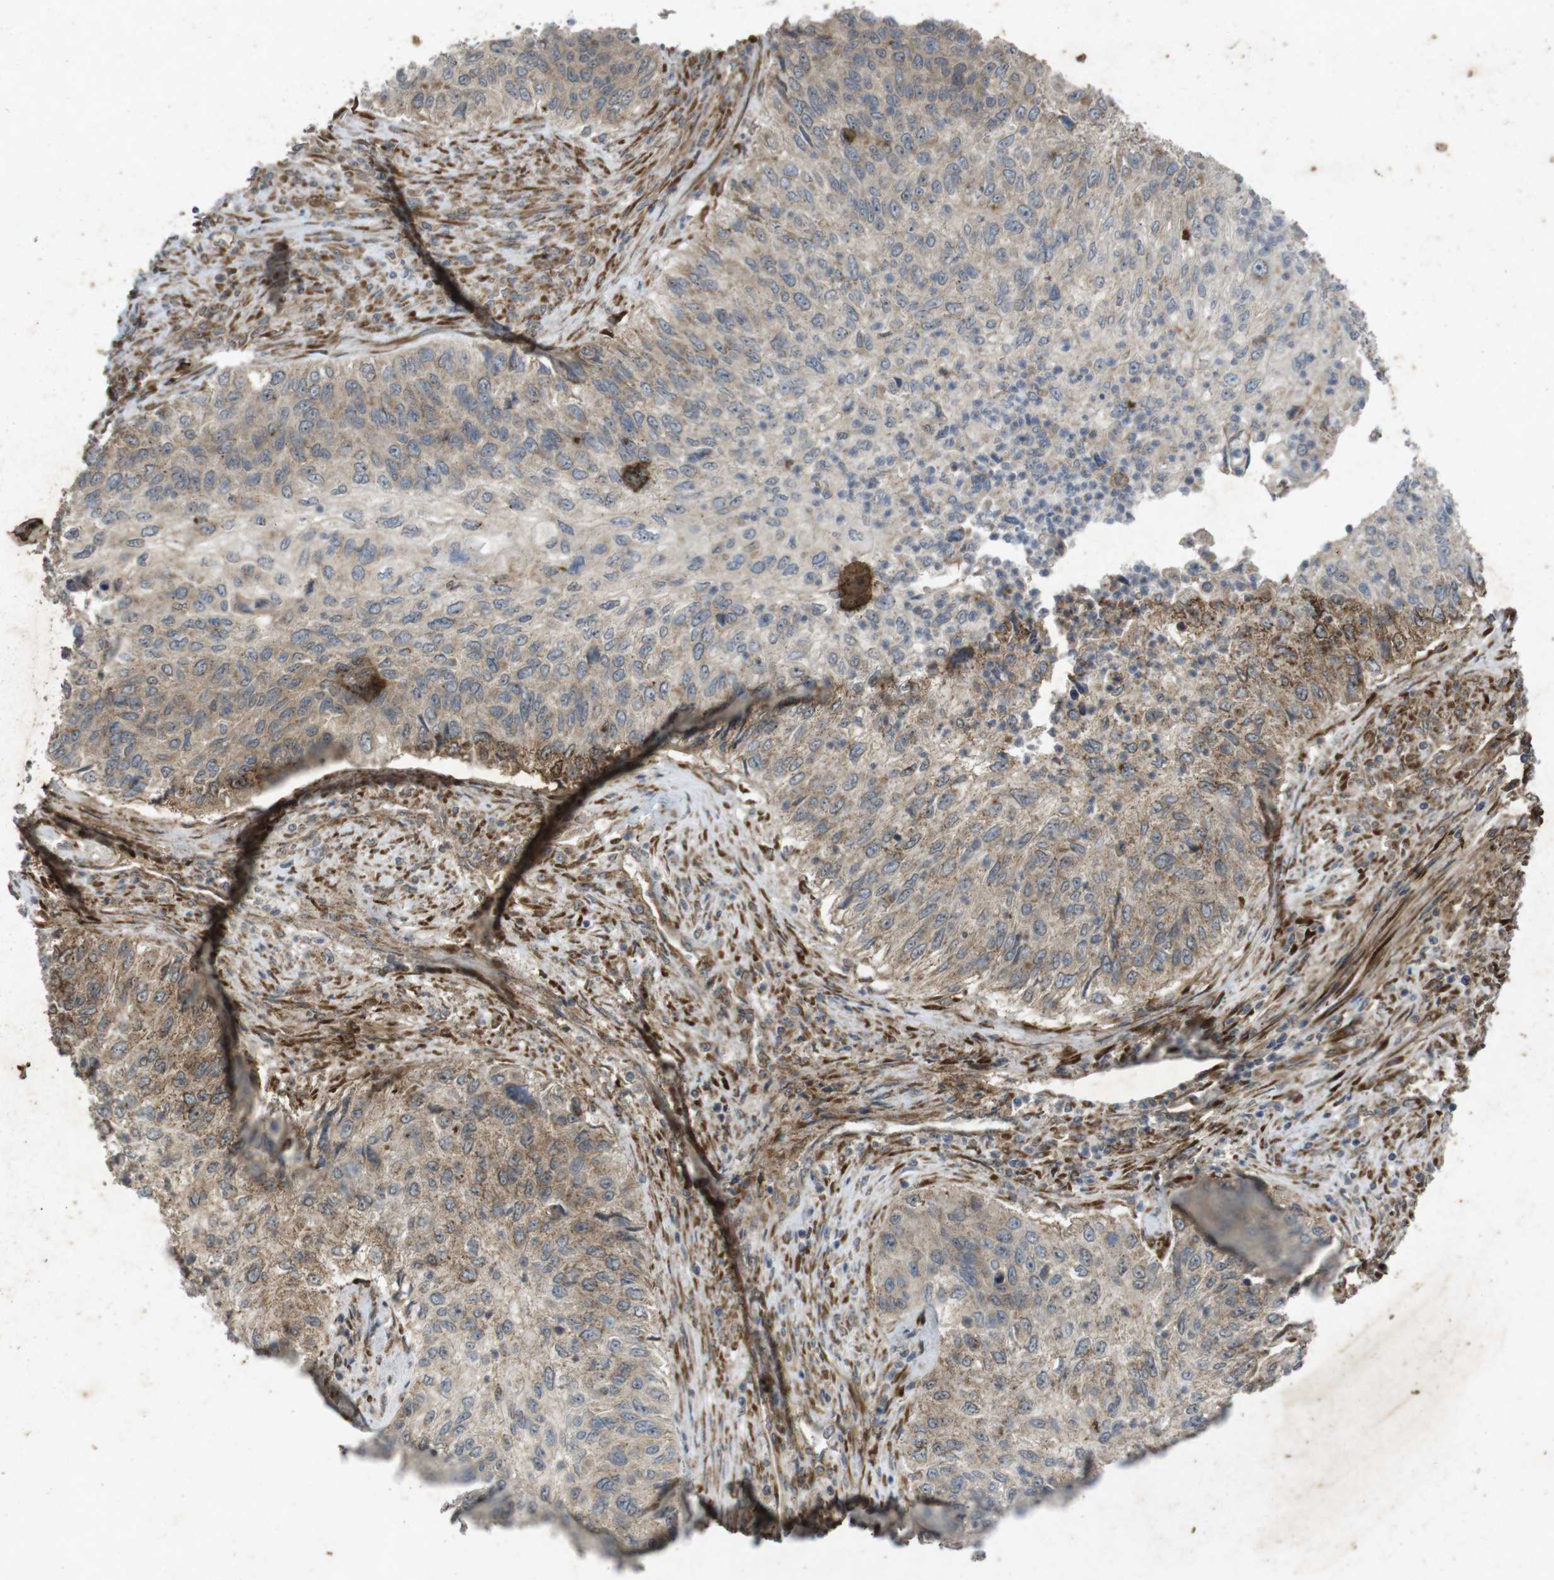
{"staining": {"intensity": "weak", "quantity": ">75%", "location": "cytoplasmic/membranous"}, "tissue": "urothelial cancer", "cell_type": "Tumor cells", "image_type": "cancer", "snomed": [{"axis": "morphology", "description": "Urothelial carcinoma, High grade"}, {"axis": "topography", "description": "Urinary bladder"}], "caption": "Immunohistochemistry of high-grade urothelial carcinoma reveals low levels of weak cytoplasmic/membranous expression in about >75% of tumor cells.", "gene": "FLCN", "patient": {"sex": "female", "age": 60}}